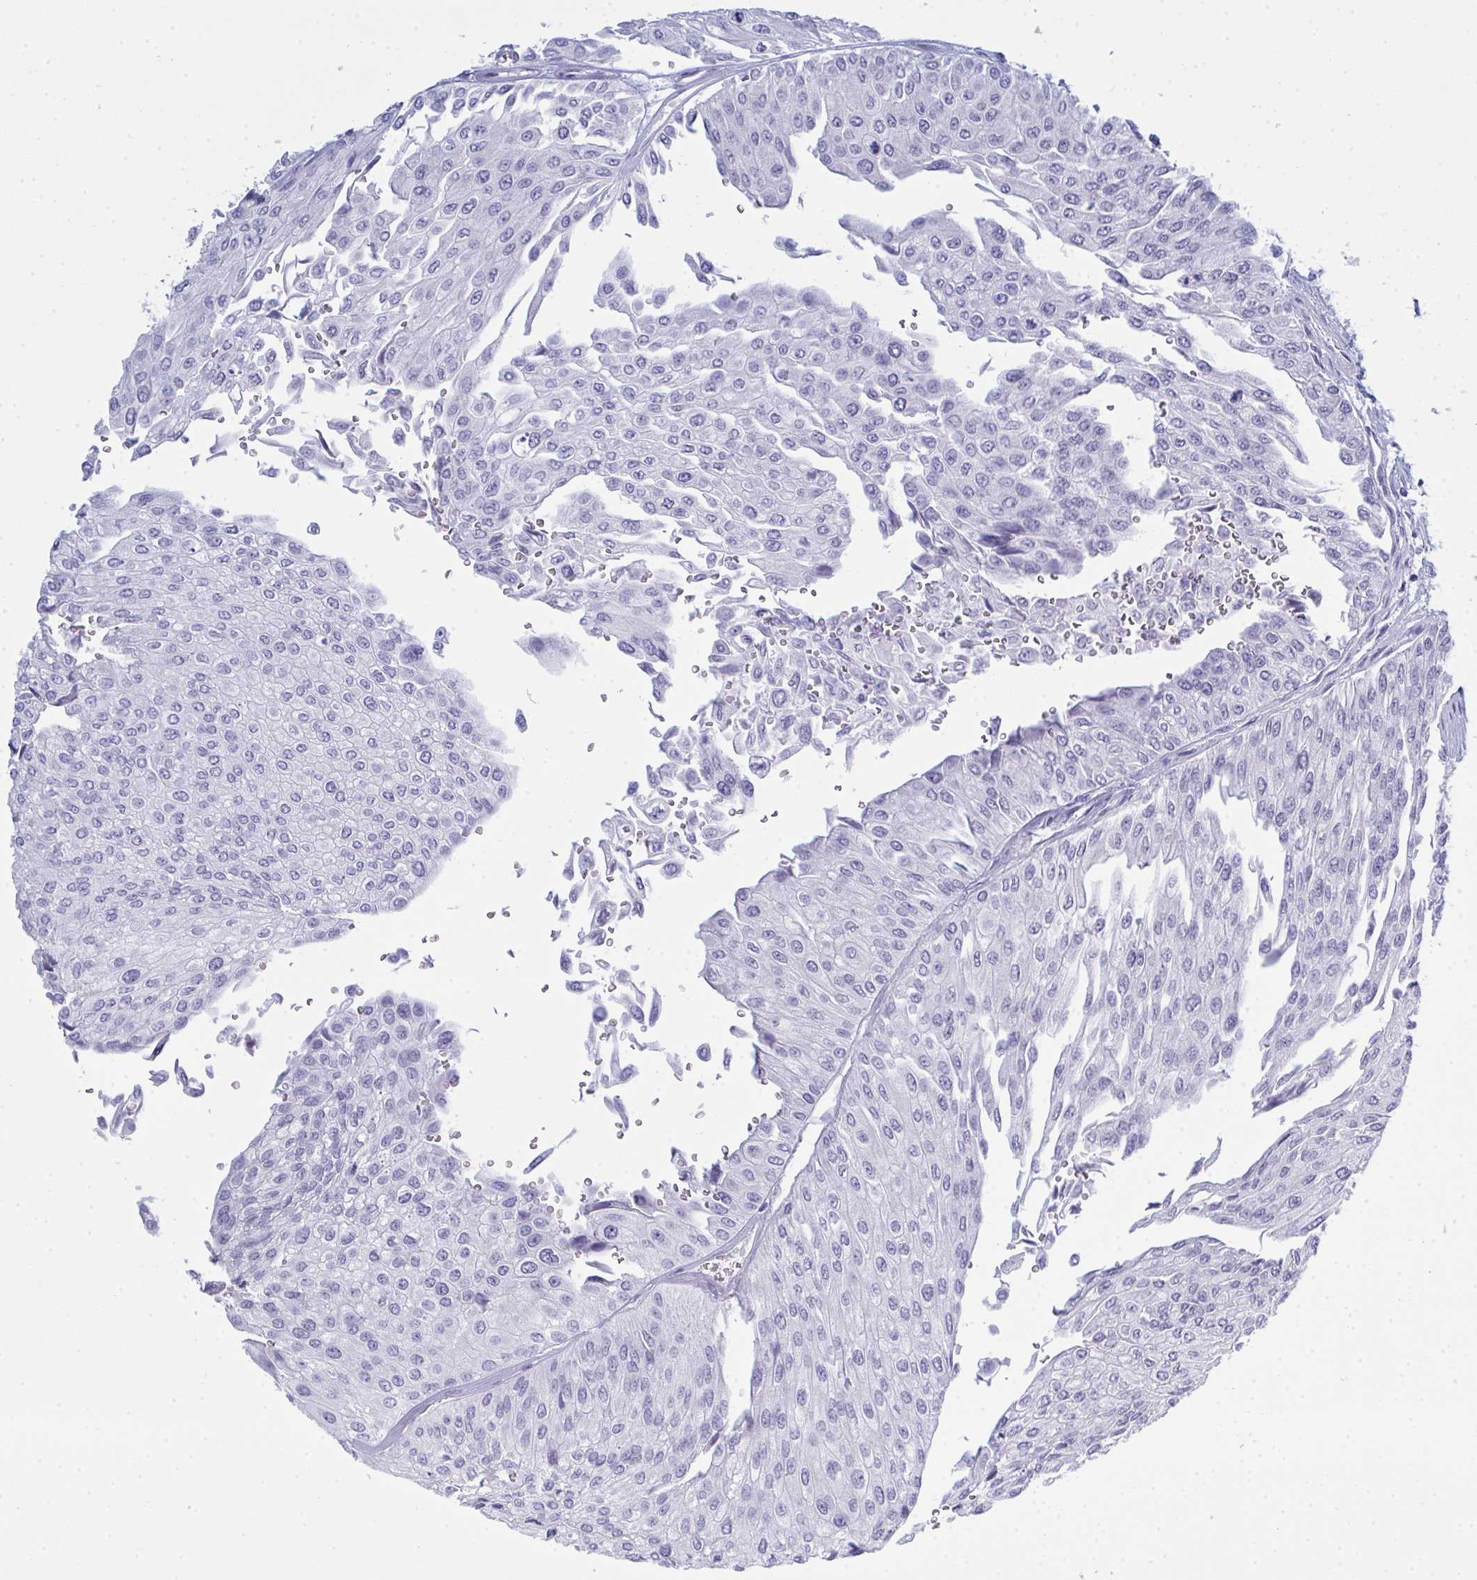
{"staining": {"intensity": "negative", "quantity": "none", "location": "none"}, "tissue": "urothelial cancer", "cell_type": "Tumor cells", "image_type": "cancer", "snomed": [{"axis": "morphology", "description": "Urothelial carcinoma, NOS"}, {"axis": "topography", "description": "Urinary bladder"}], "caption": "Immunohistochemistry of human urothelial cancer shows no staining in tumor cells.", "gene": "SERPINB10", "patient": {"sex": "male", "age": 67}}